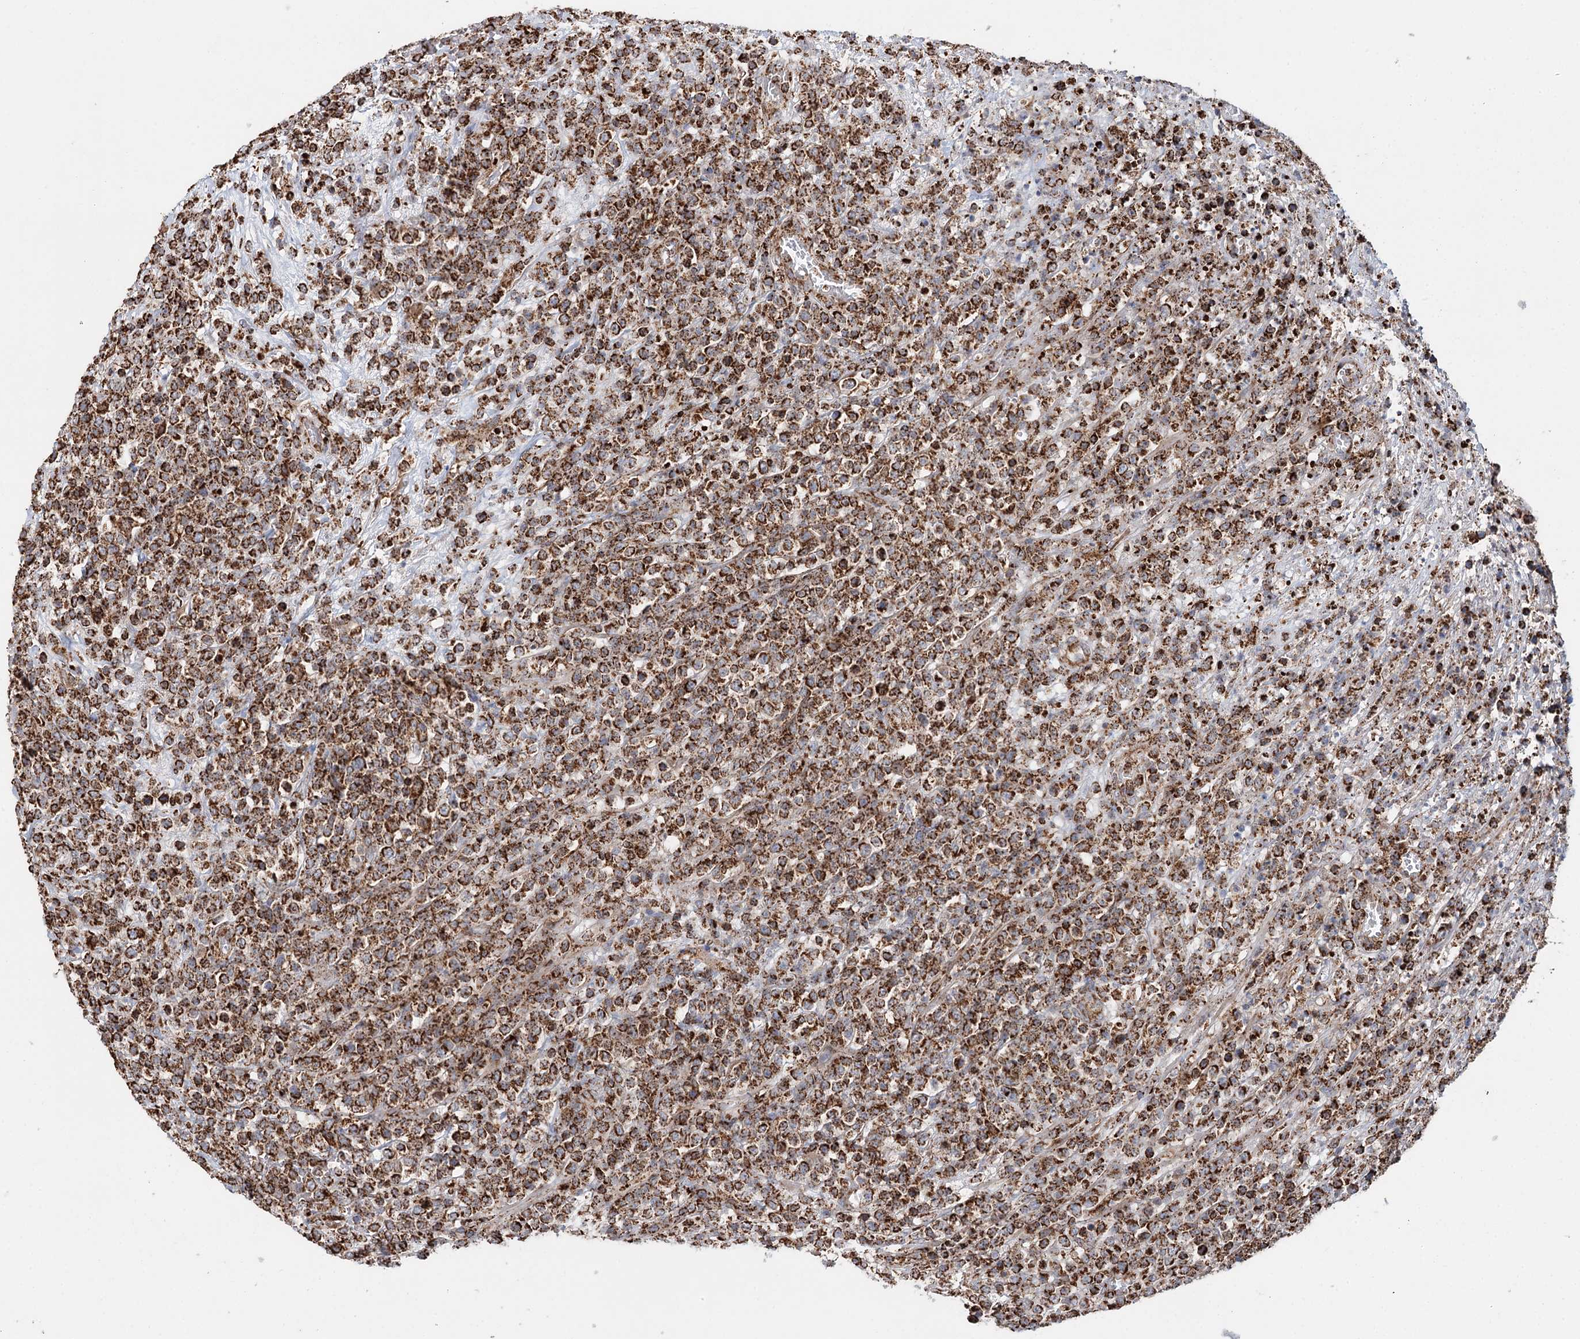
{"staining": {"intensity": "strong", "quantity": ">75%", "location": "cytoplasmic/membranous"}, "tissue": "lymphoma", "cell_type": "Tumor cells", "image_type": "cancer", "snomed": [{"axis": "morphology", "description": "Malignant lymphoma, non-Hodgkin's type, High grade"}, {"axis": "topography", "description": "Colon"}], "caption": "An image of lymphoma stained for a protein reveals strong cytoplasmic/membranous brown staining in tumor cells. (DAB (3,3'-diaminobenzidine) IHC, brown staining for protein, blue staining for nuclei).", "gene": "APH1A", "patient": {"sex": "female", "age": 53}}